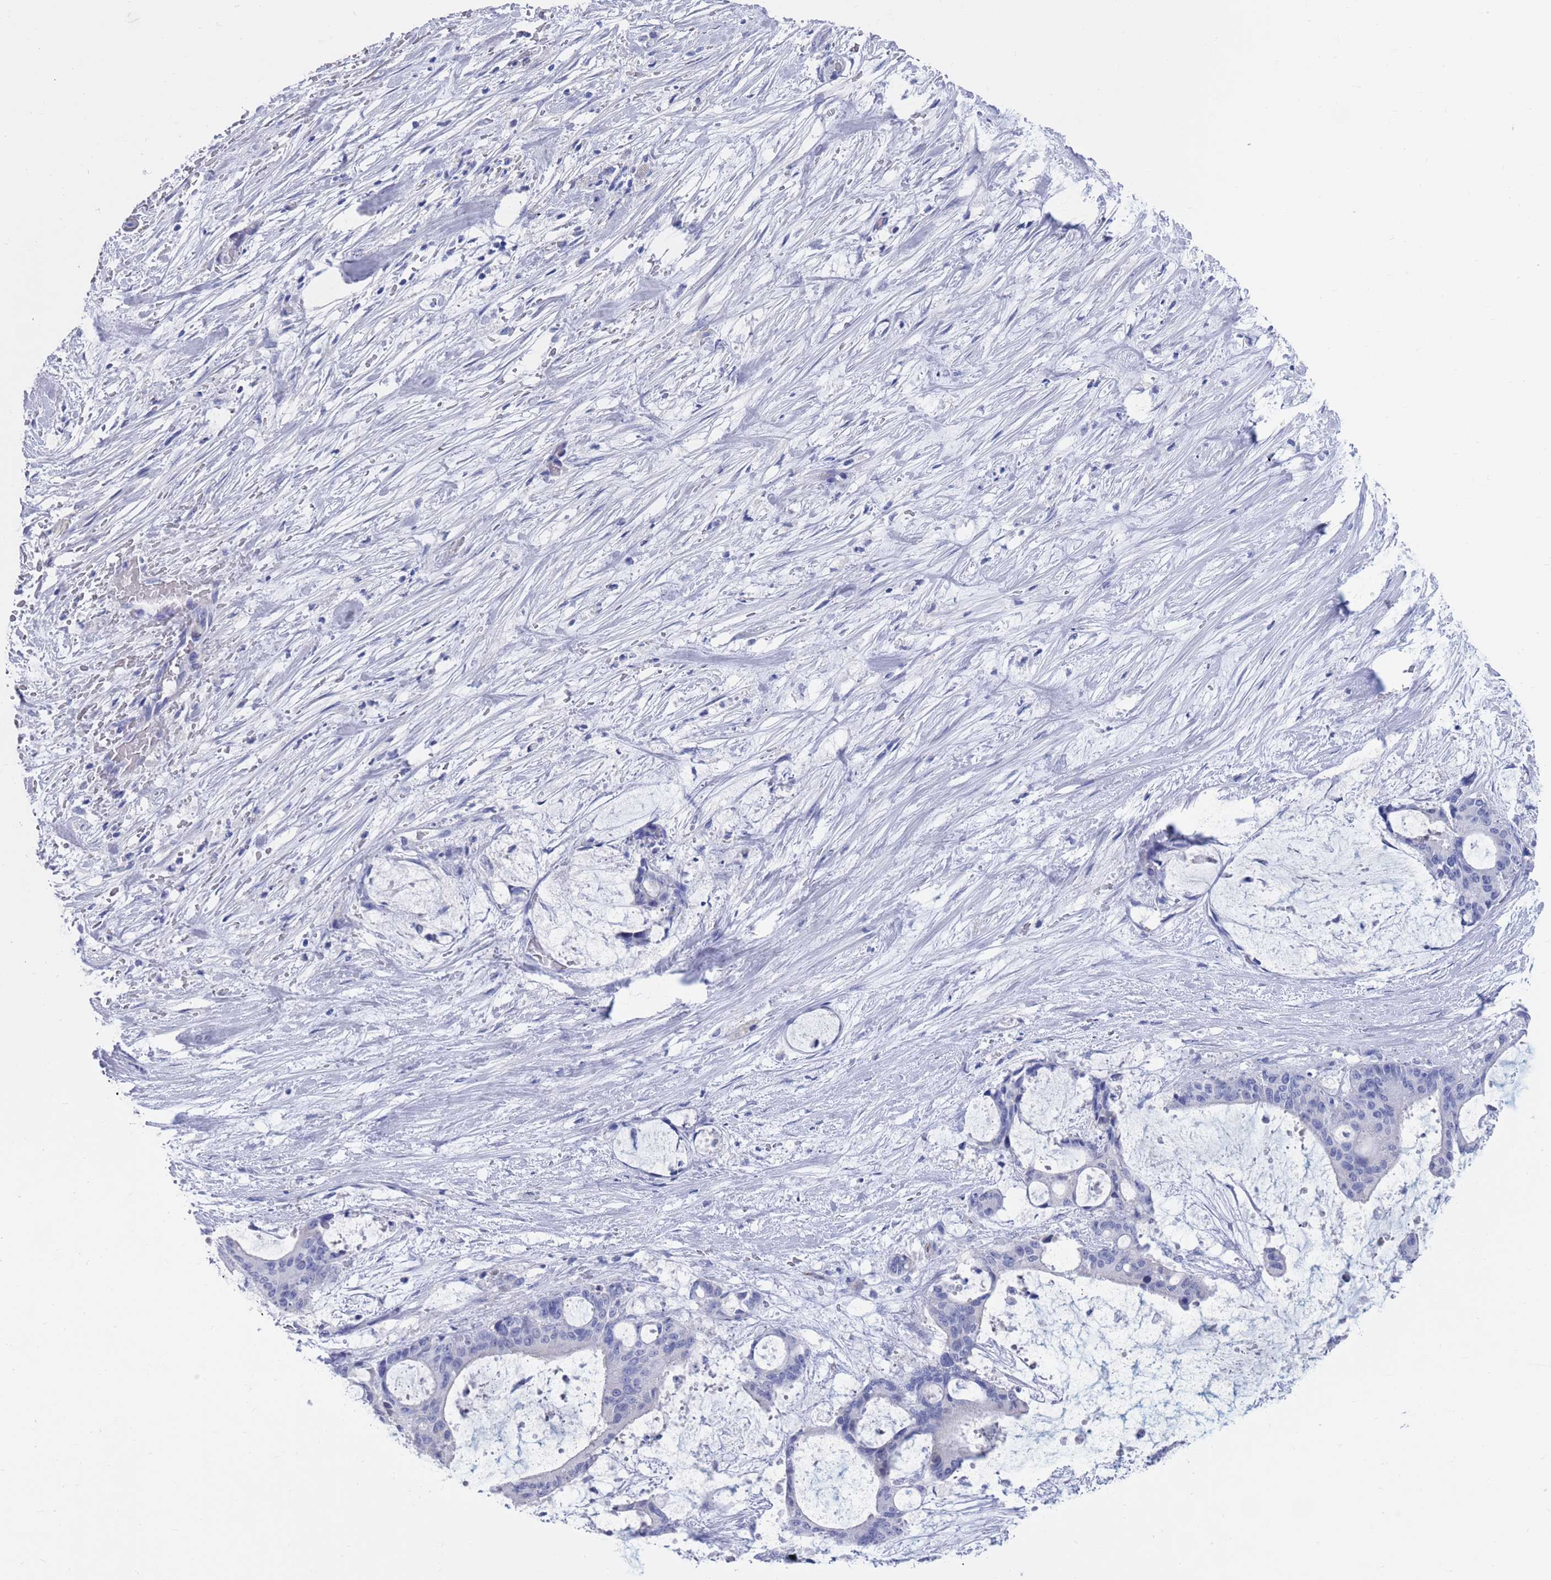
{"staining": {"intensity": "negative", "quantity": "none", "location": "none"}, "tissue": "liver cancer", "cell_type": "Tumor cells", "image_type": "cancer", "snomed": [{"axis": "morphology", "description": "Normal tissue, NOS"}, {"axis": "morphology", "description": "Cholangiocarcinoma"}, {"axis": "topography", "description": "Liver"}, {"axis": "topography", "description": "Peripheral nerve tissue"}], "caption": "This is an IHC photomicrograph of liver cancer. There is no positivity in tumor cells.", "gene": "MTMR2", "patient": {"sex": "female", "age": 73}}